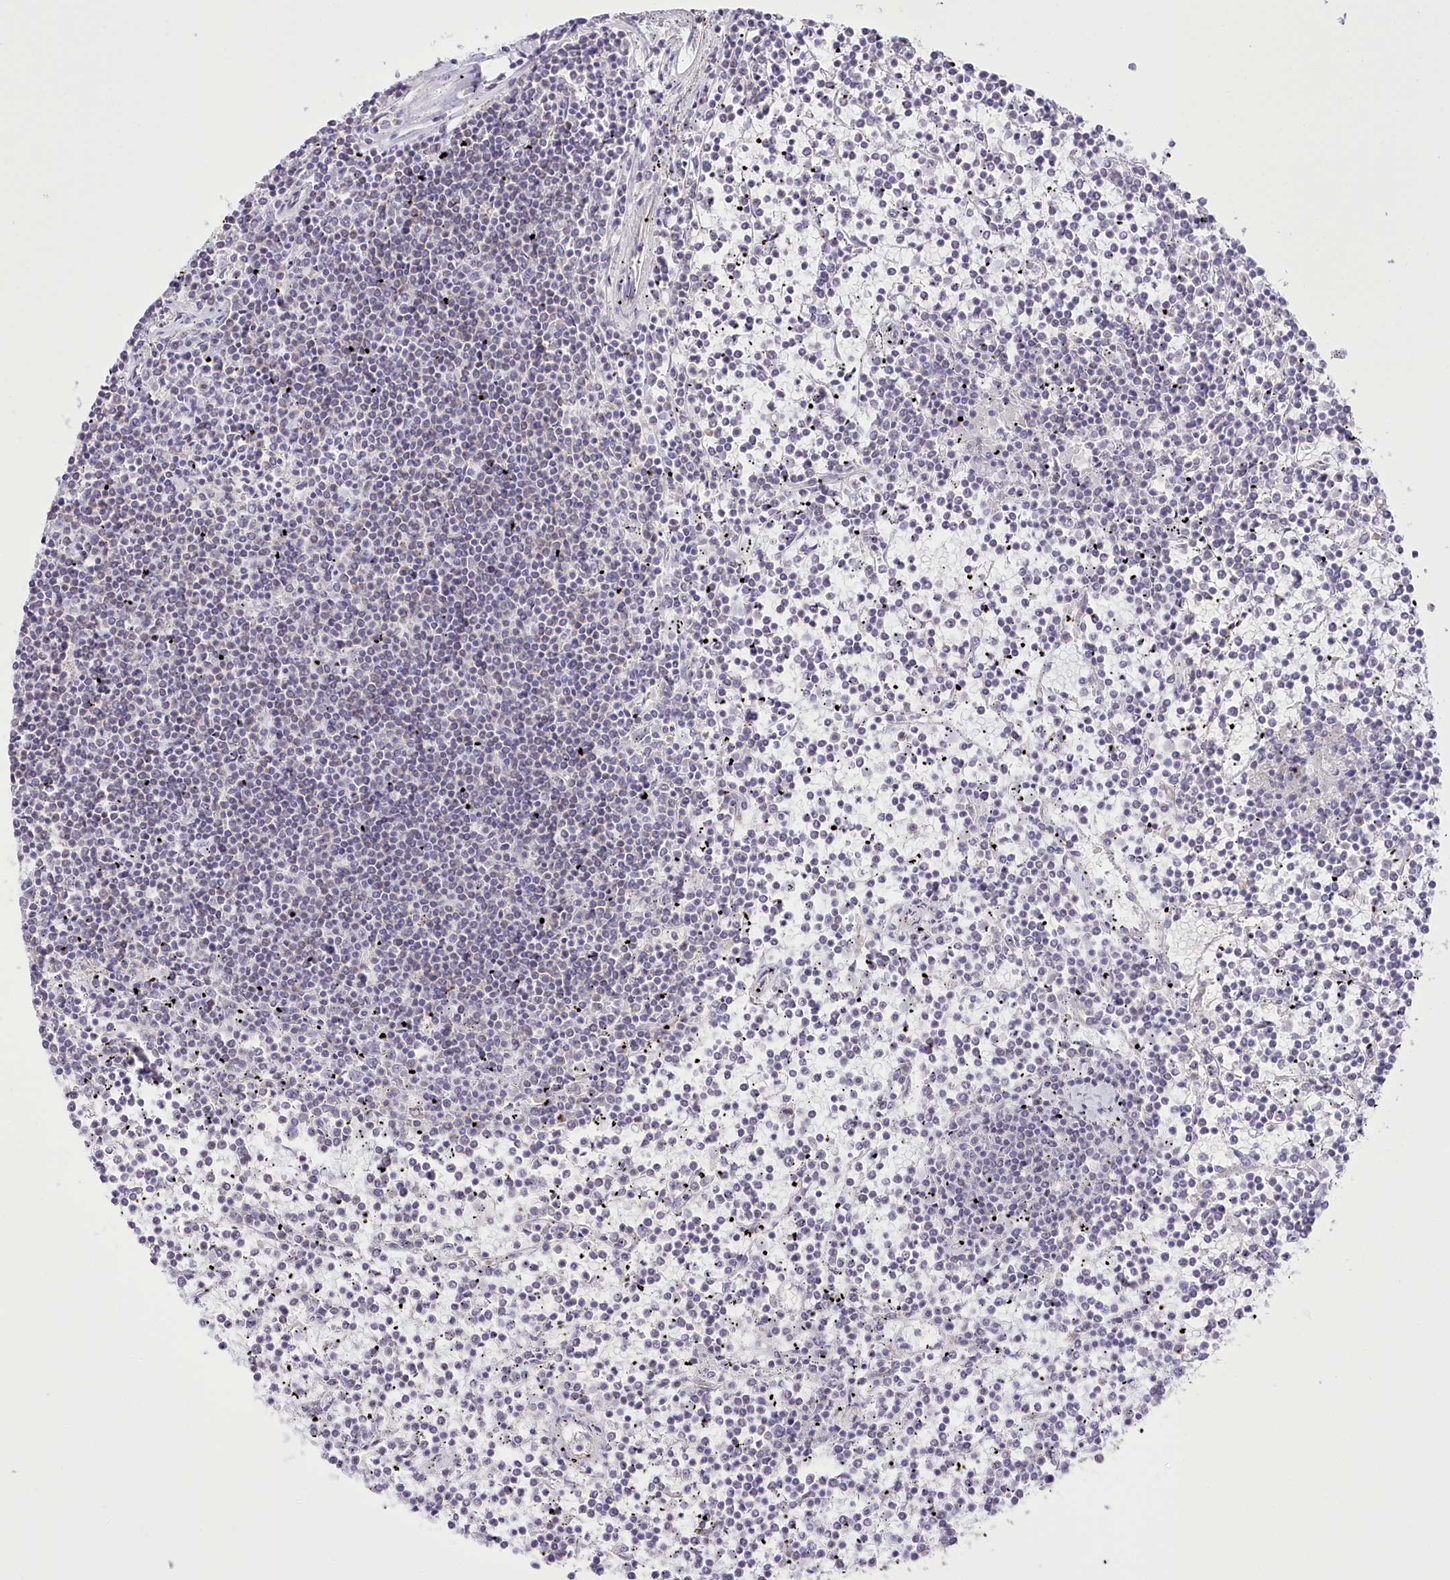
{"staining": {"intensity": "negative", "quantity": "none", "location": "none"}, "tissue": "lymphoma", "cell_type": "Tumor cells", "image_type": "cancer", "snomed": [{"axis": "morphology", "description": "Malignant lymphoma, non-Hodgkin's type, Low grade"}, {"axis": "topography", "description": "Spleen"}], "caption": "IHC micrograph of neoplastic tissue: malignant lymphoma, non-Hodgkin's type (low-grade) stained with DAB displays no significant protein positivity in tumor cells.", "gene": "FAM216A", "patient": {"sex": "female", "age": 19}}